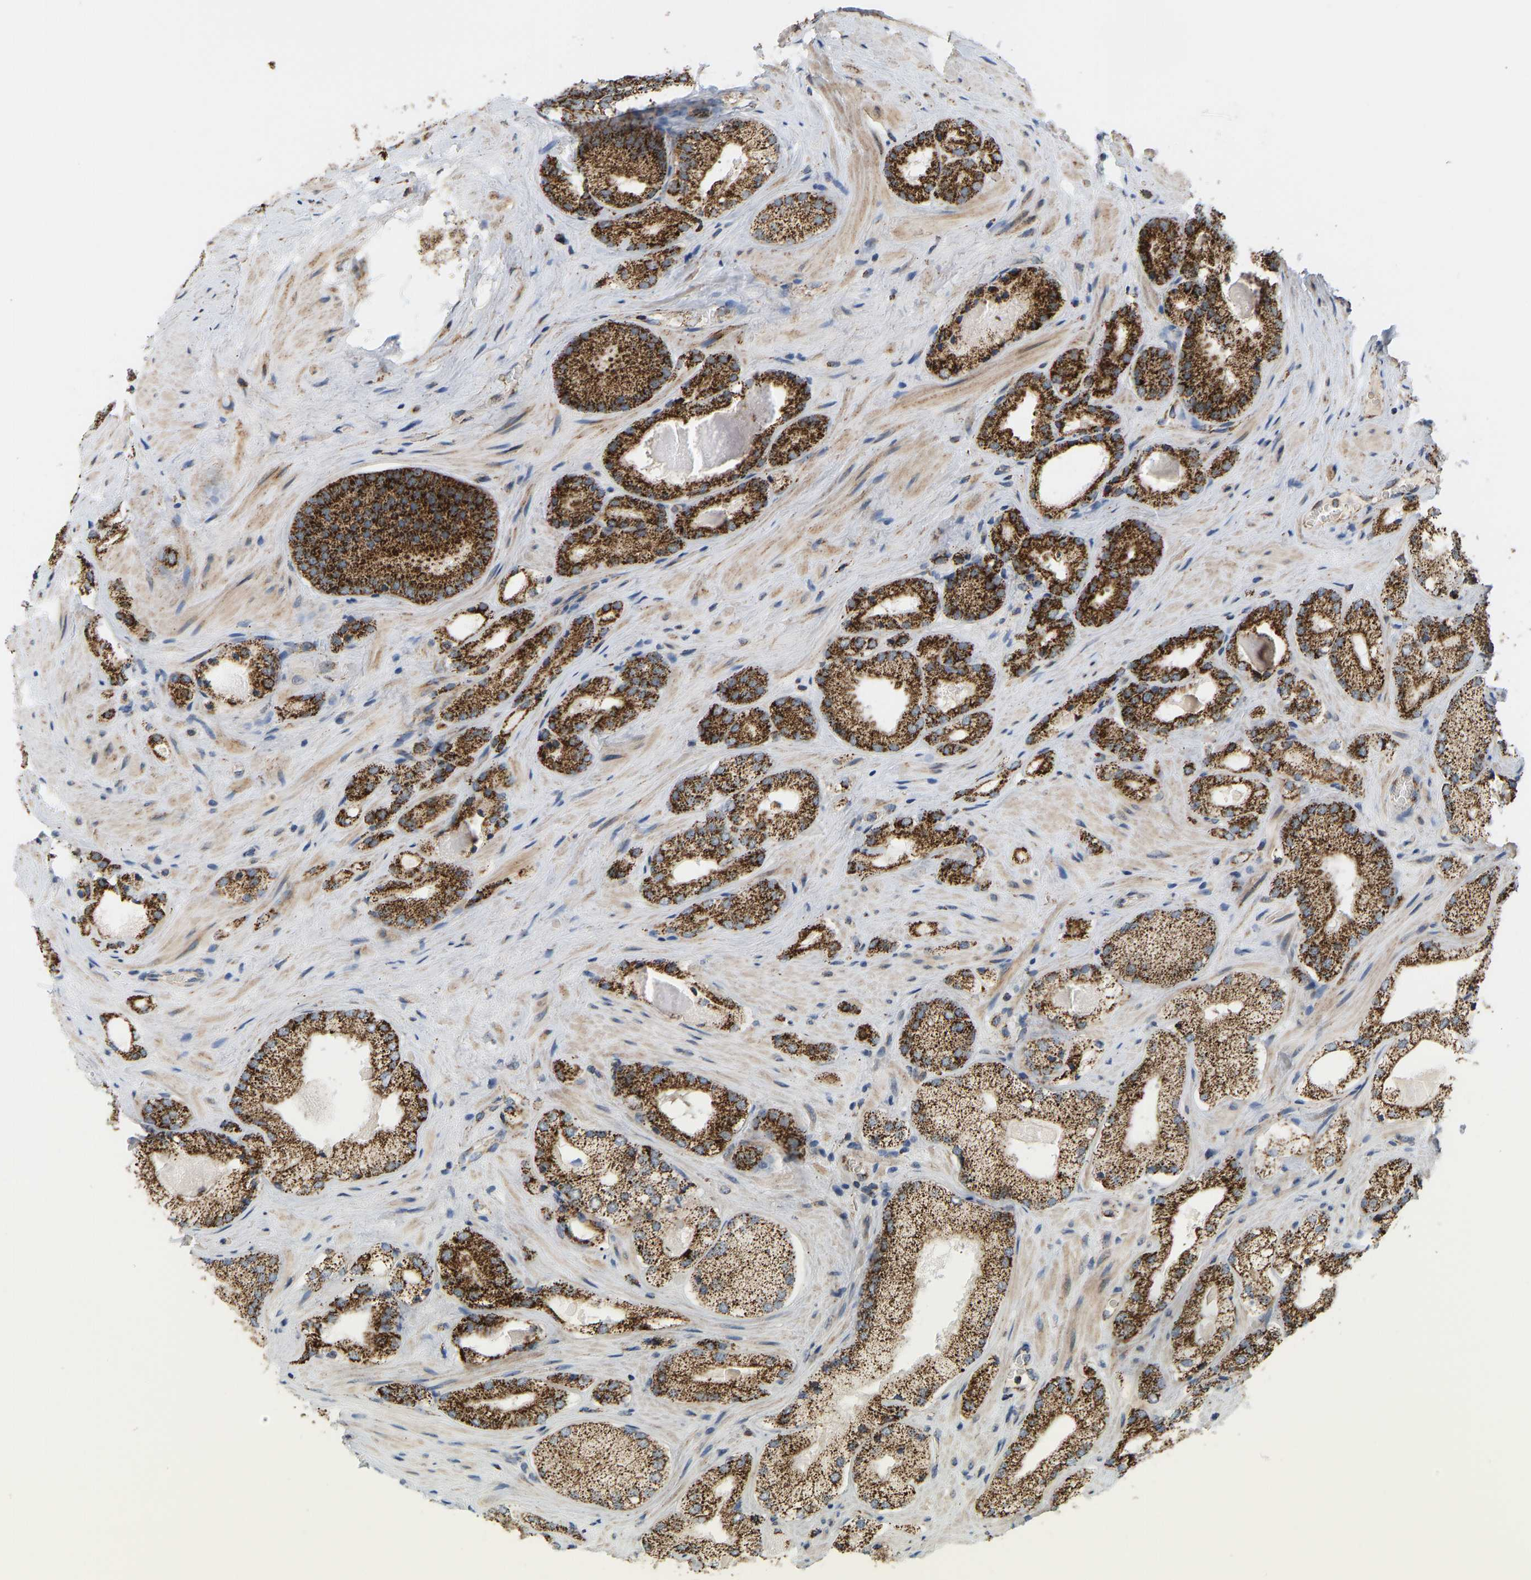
{"staining": {"intensity": "strong", "quantity": ">75%", "location": "cytoplasmic/membranous"}, "tissue": "prostate cancer", "cell_type": "Tumor cells", "image_type": "cancer", "snomed": [{"axis": "morphology", "description": "Adenocarcinoma, Low grade"}, {"axis": "topography", "description": "Prostate"}], "caption": "Brown immunohistochemical staining in prostate adenocarcinoma (low-grade) exhibits strong cytoplasmic/membranous positivity in about >75% of tumor cells.", "gene": "GPSM2", "patient": {"sex": "male", "age": 65}}